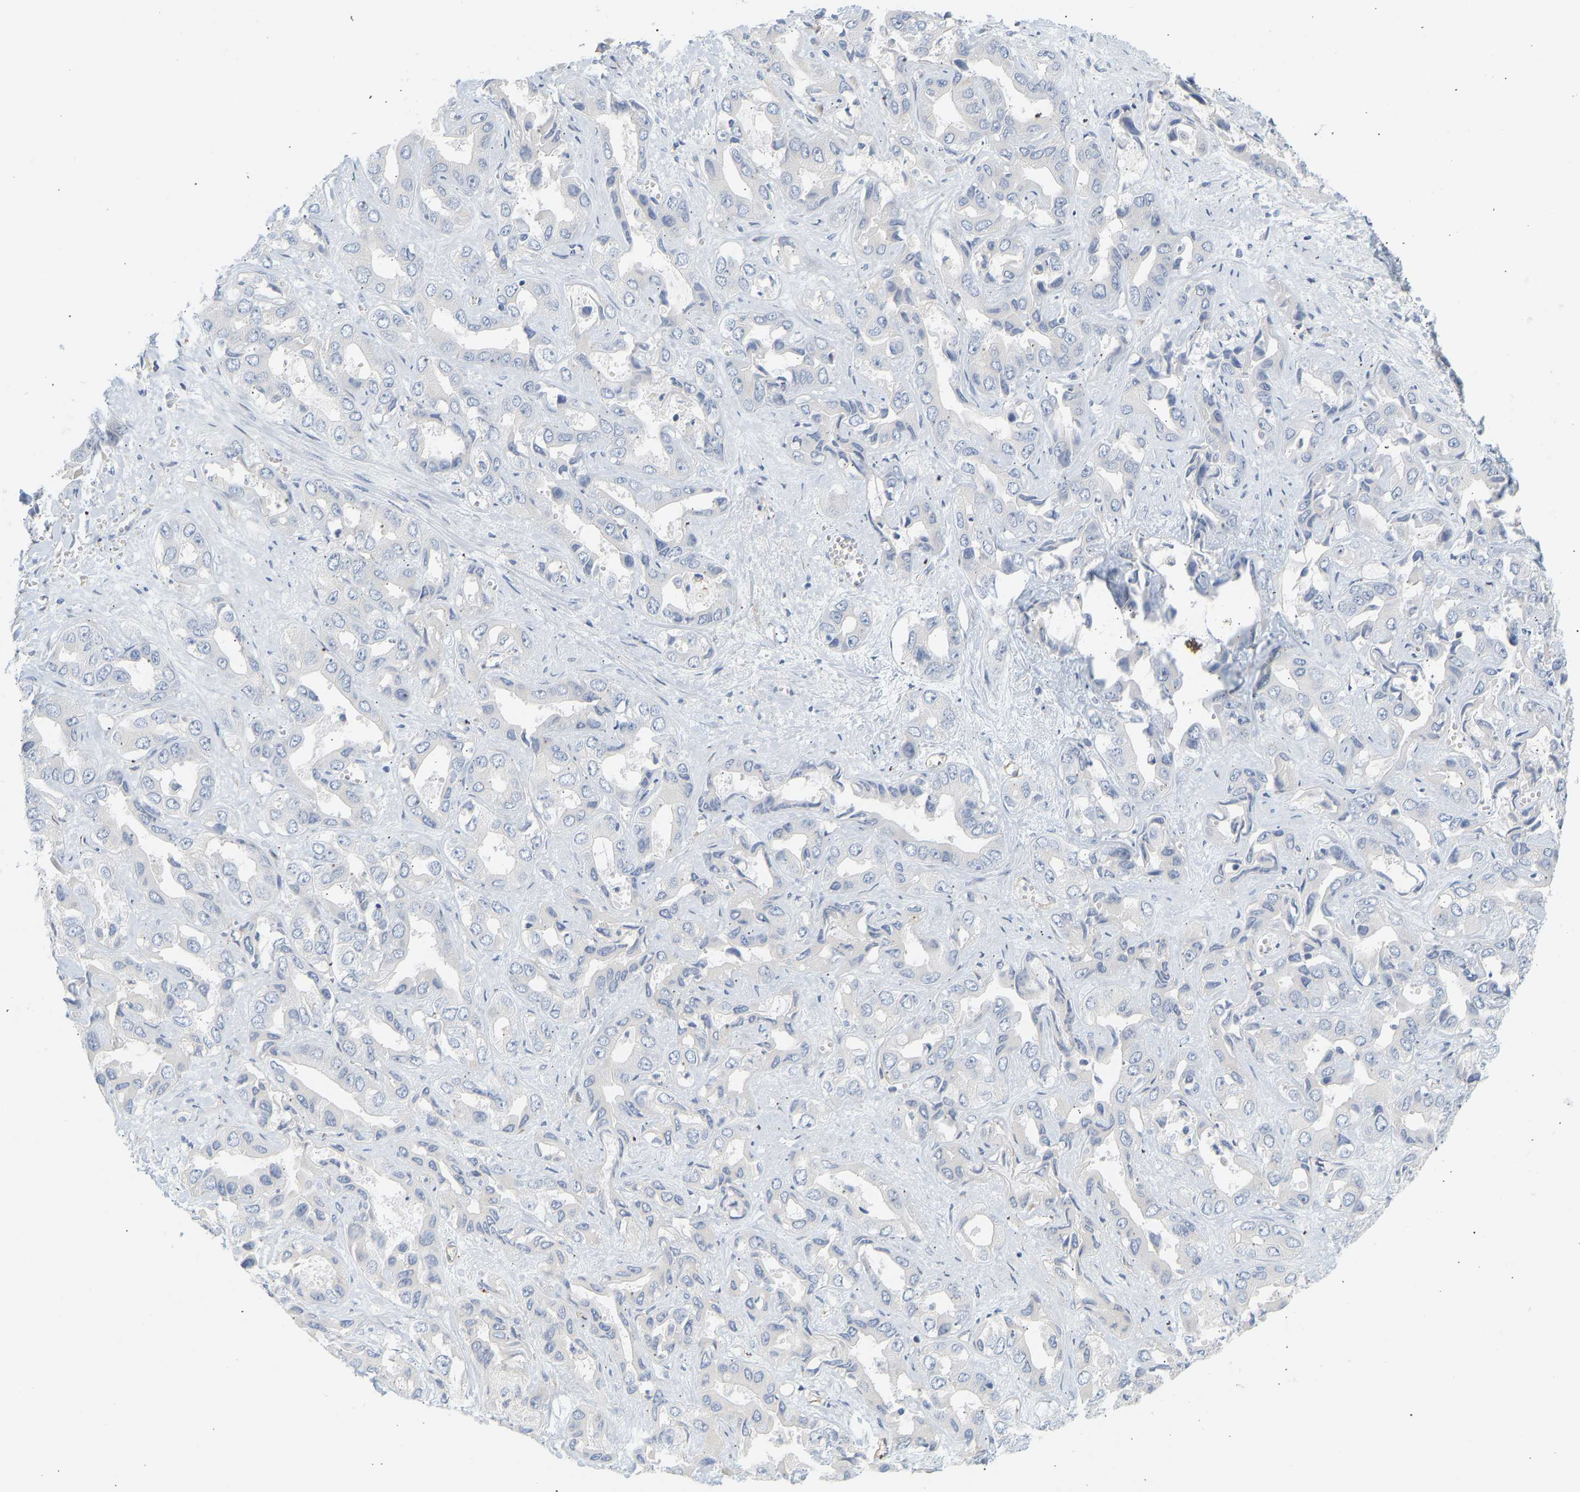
{"staining": {"intensity": "moderate", "quantity": "<25%", "location": "cytoplasmic/membranous"}, "tissue": "liver cancer", "cell_type": "Tumor cells", "image_type": "cancer", "snomed": [{"axis": "morphology", "description": "Cholangiocarcinoma"}, {"axis": "topography", "description": "Liver"}], "caption": "Tumor cells show low levels of moderate cytoplasmic/membranous positivity in approximately <25% of cells in liver cancer (cholangiocarcinoma). Using DAB (3,3'-diaminobenzidine) (brown) and hematoxylin (blue) stains, captured at high magnification using brightfield microscopy.", "gene": "SLC30A7", "patient": {"sex": "female", "age": 52}}